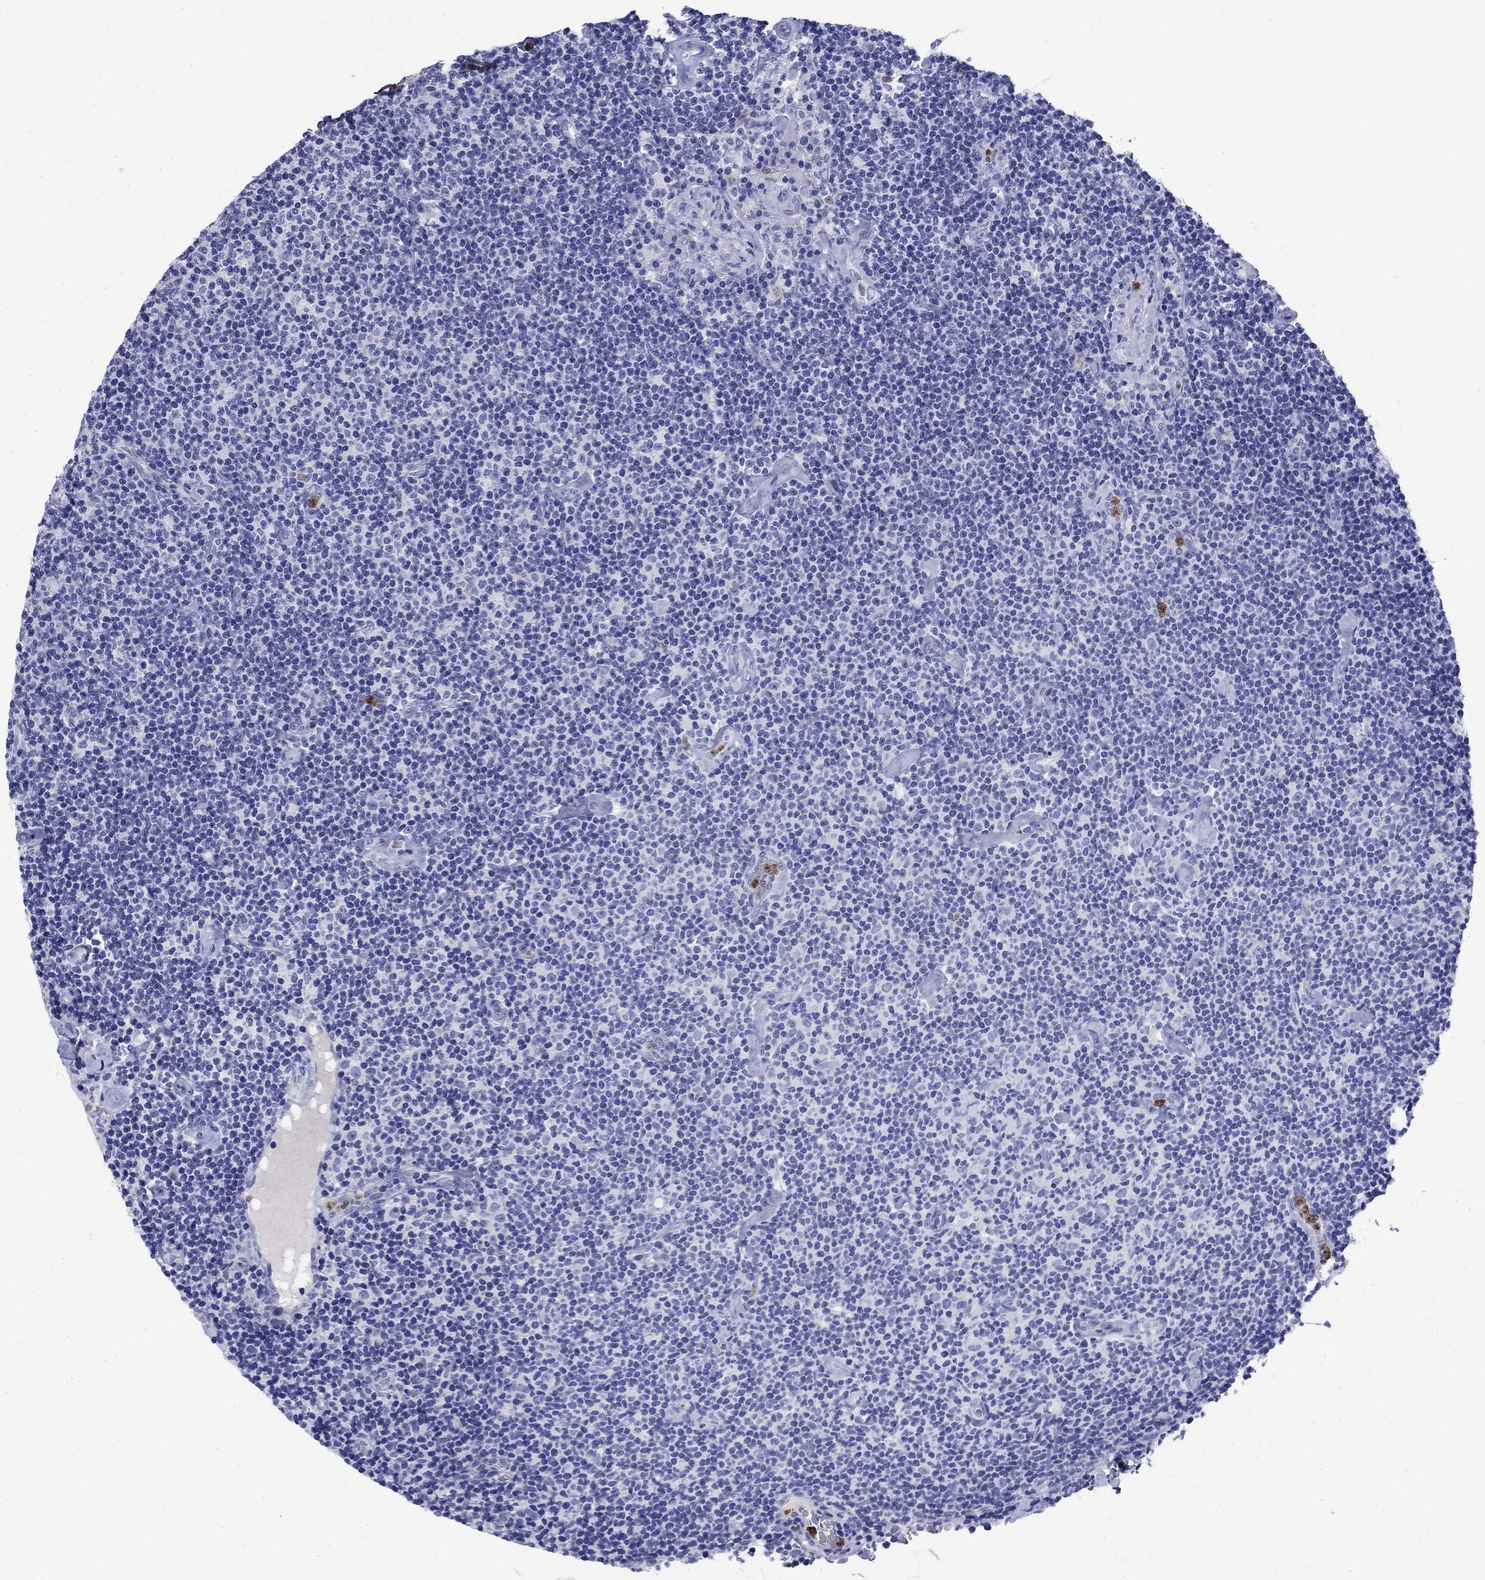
{"staining": {"intensity": "negative", "quantity": "none", "location": "none"}, "tissue": "lymphoma", "cell_type": "Tumor cells", "image_type": "cancer", "snomed": [{"axis": "morphology", "description": "Malignant lymphoma, non-Hodgkin's type, Low grade"}, {"axis": "topography", "description": "Lymph node"}], "caption": "An IHC photomicrograph of low-grade malignant lymphoma, non-Hodgkin's type is shown. There is no staining in tumor cells of low-grade malignant lymphoma, non-Hodgkin's type.", "gene": "TFR2", "patient": {"sex": "male", "age": 81}}